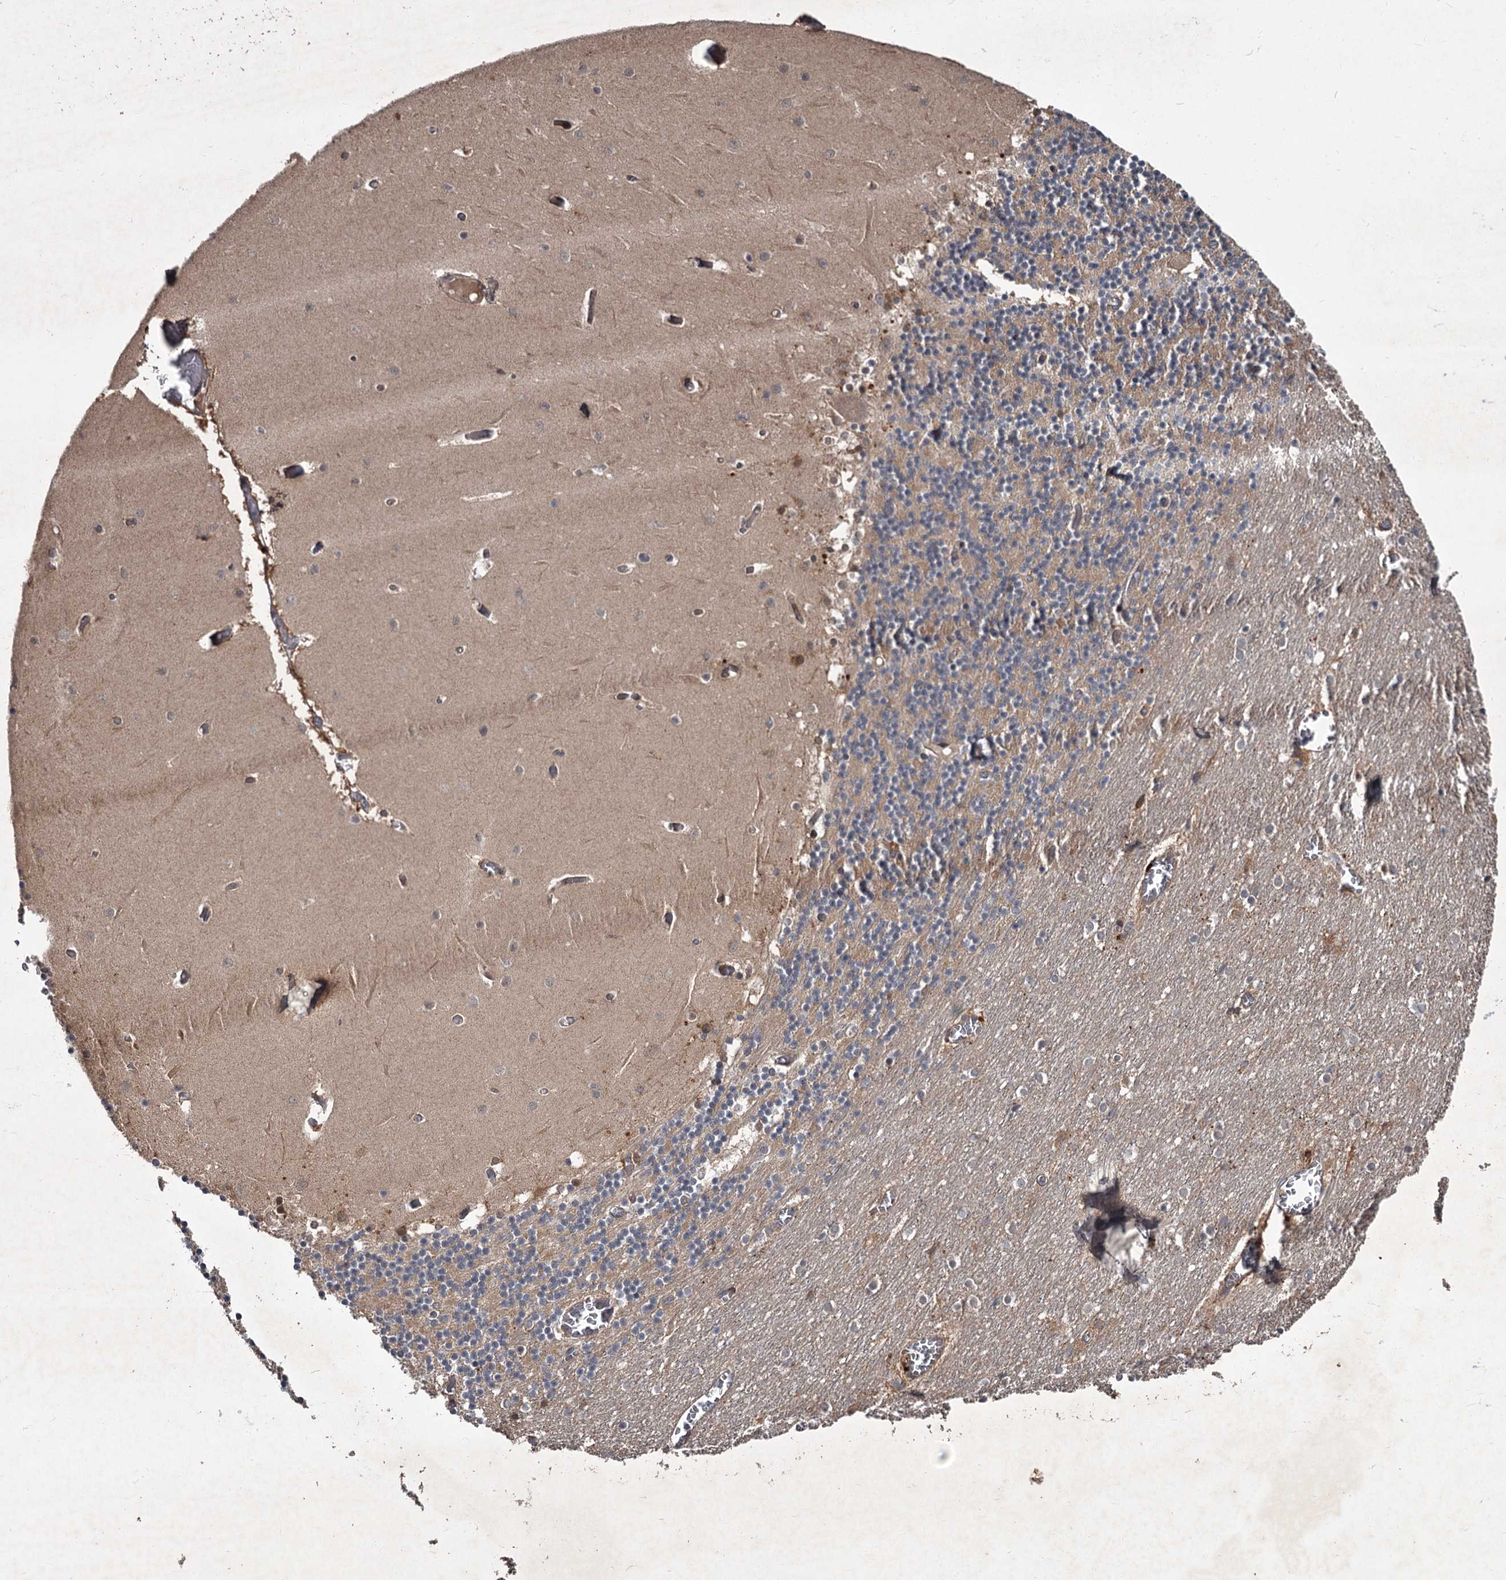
{"staining": {"intensity": "weak", "quantity": "25%-75%", "location": "cytoplasmic/membranous"}, "tissue": "cerebellum", "cell_type": "Cells in granular layer", "image_type": "normal", "snomed": [{"axis": "morphology", "description": "Normal tissue, NOS"}, {"axis": "topography", "description": "Cerebellum"}], "caption": "Weak cytoplasmic/membranous staining for a protein is appreciated in approximately 25%-75% of cells in granular layer of unremarkable cerebellum using immunohistochemistry (IHC).", "gene": "UNC93B1", "patient": {"sex": "female", "age": 28}}